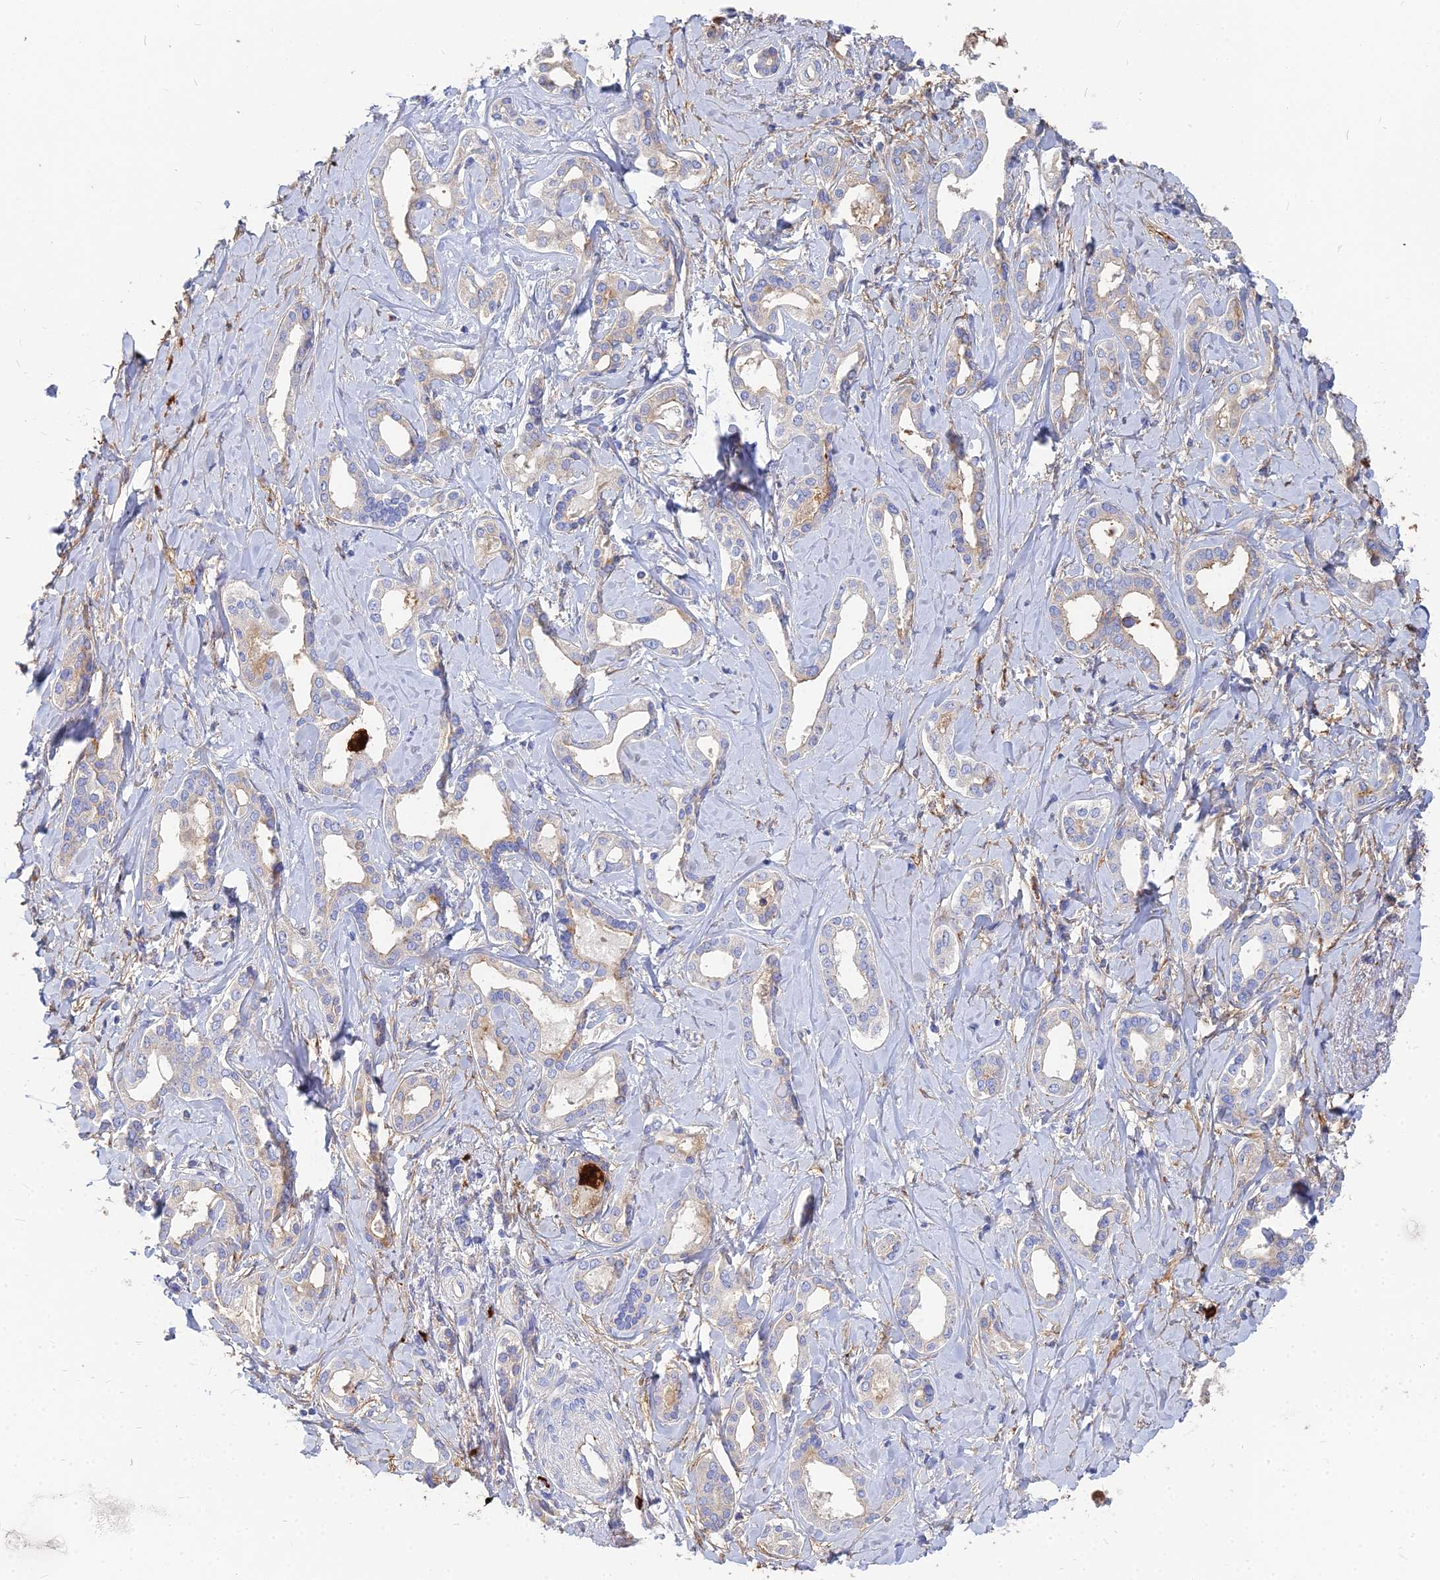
{"staining": {"intensity": "weak", "quantity": "<25%", "location": "cytoplasmic/membranous"}, "tissue": "liver cancer", "cell_type": "Tumor cells", "image_type": "cancer", "snomed": [{"axis": "morphology", "description": "Cholangiocarcinoma"}, {"axis": "topography", "description": "Liver"}], "caption": "An immunohistochemistry (IHC) image of liver cholangiocarcinoma is shown. There is no staining in tumor cells of liver cholangiocarcinoma.", "gene": "VAT1", "patient": {"sex": "female", "age": 77}}